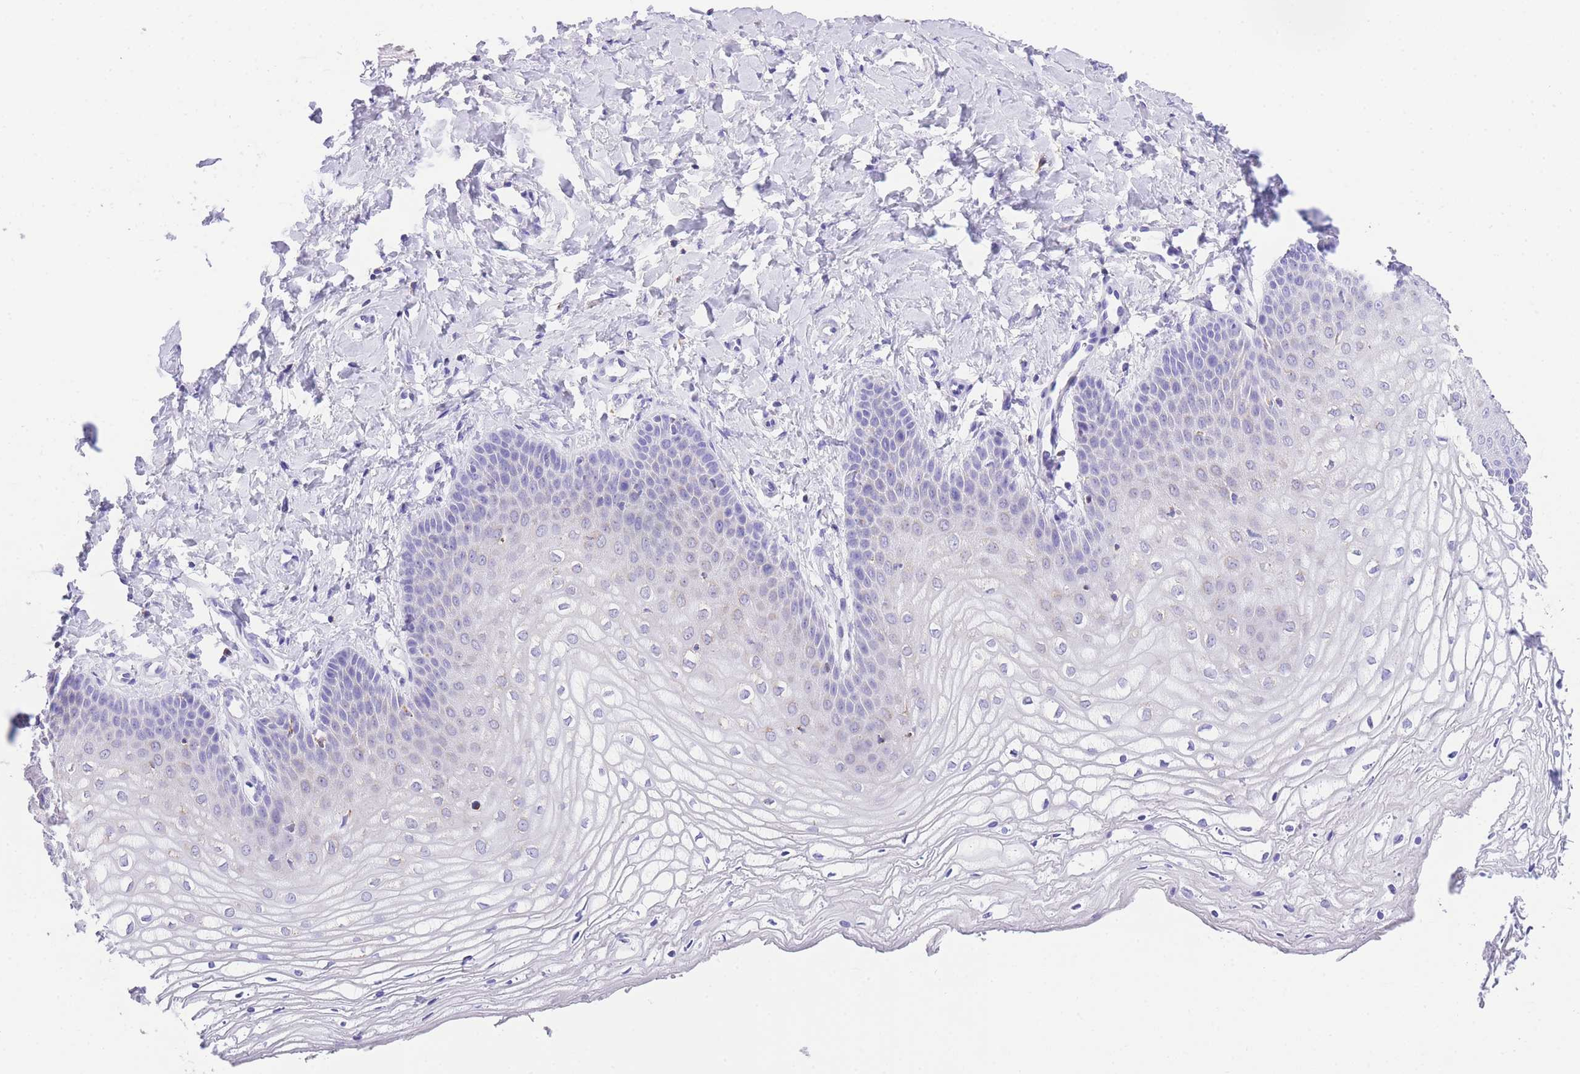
{"staining": {"intensity": "weak", "quantity": "25%-75%", "location": "cytoplasmic/membranous"}, "tissue": "vagina", "cell_type": "Squamous epithelial cells", "image_type": "normal", "snomed": [{"axis": "morphology", "description": "Normal tissue, NOS"}, {"axis": "topography", "description": "Vagina"}], "caption": "Immunohistochemical staining of unremarkable vagina exhibits low levels of weak cytoplasmic/membranous staining in about 25%-75% of squamous epithelial cells.", "gene": "NKD2", "patient": {"sex": "female", "age": 68}}